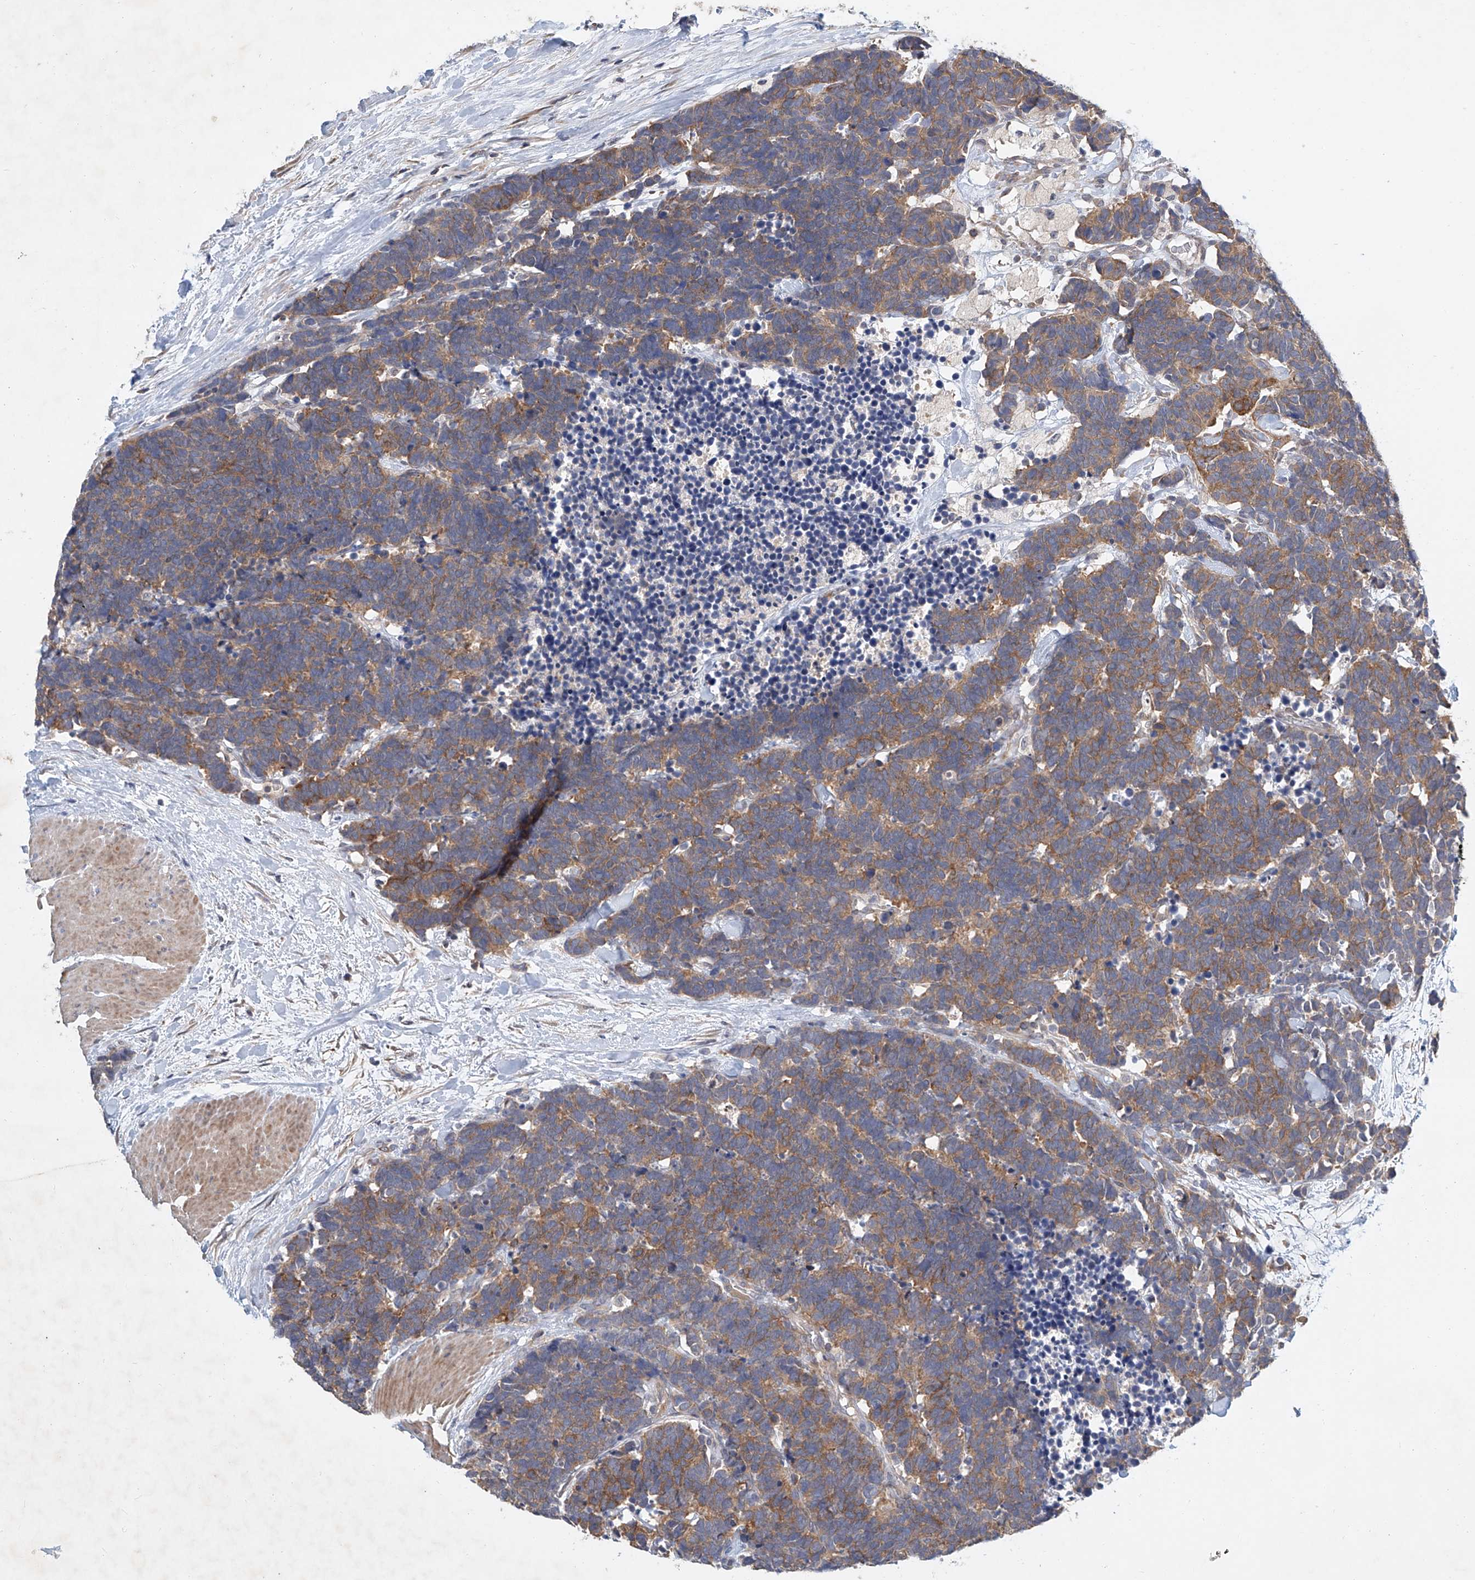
{"staining": {"intensity": "moderate", "quantity": ">75%", "location": "cytoplasmic/membranous"}, "tissue": "carcinoid", "cell_type": "Tumor cells", "image_type": "cancer", "snomed": [{"axis": "morphology", "description": "Carcinoma, NOS"}, {"axis": "morphology", "description": "Carcinoid, malignant, NOS"}, {"axis": "topography", "description": "Urinary bladder"}], "caption": "Carcinoid stained with DAB IHC exhibits medium levels of moderate cytoplasmic/membranous staining in about >75% of tumor cells.", "gene": "CARMIL1", "patient": {"sex": "male", "age": 57}}